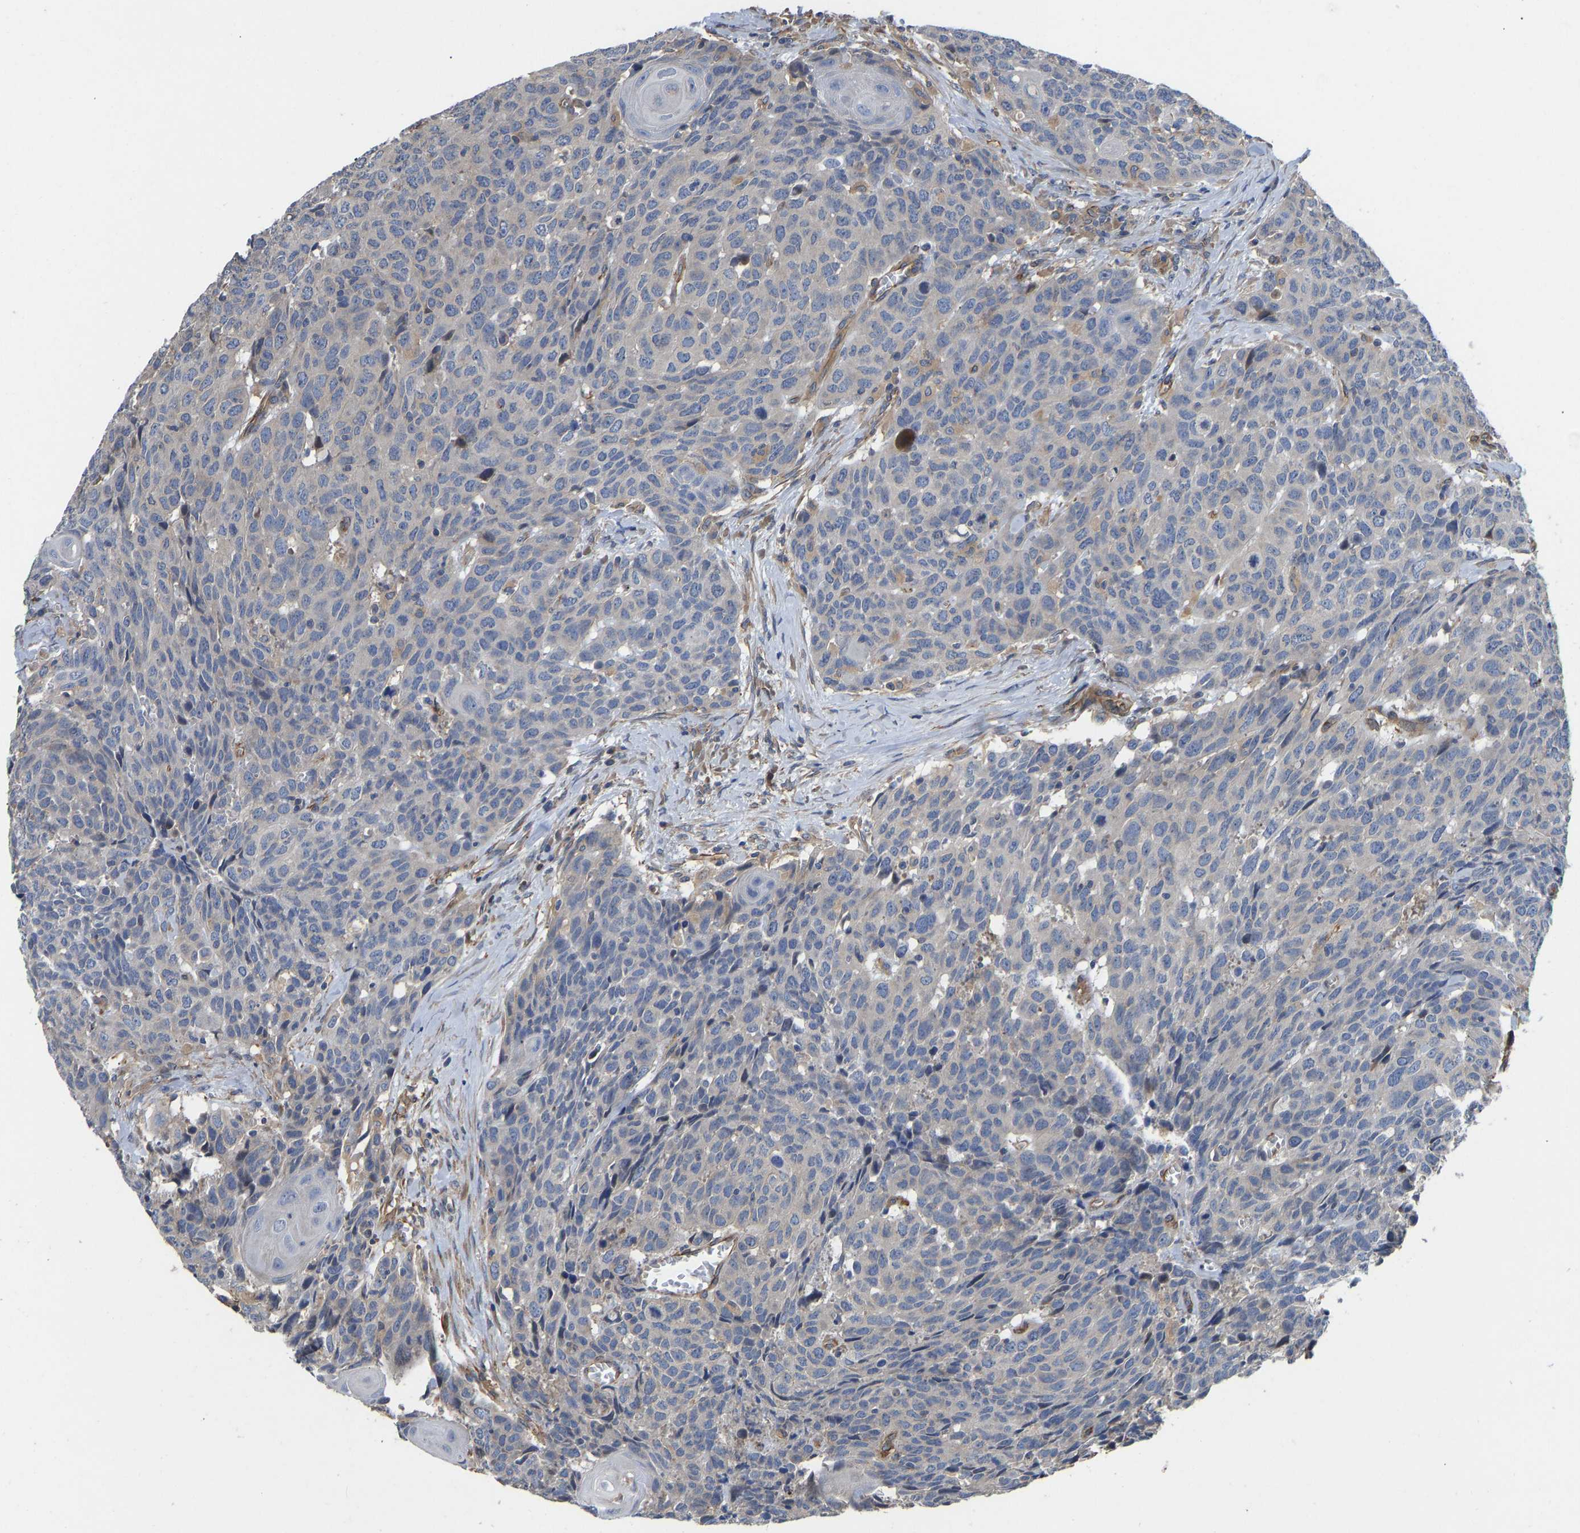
{"staining": {"intensity": "negative", "quantity": "none", "location": "none"}, "tissue": "head and neck cancer", "cell_type": "Tumor cells", "image_type": "cancer", "snomed": [{"axis": "morphology", "description": "Squamous cell carcinoma, NOS"}, {"axis": "topography", "description": "Head-Neck"}], "caption": "Immunohistochemistry photomicrograph of neoplastic tissue: head and neck squamous cell carcinoma stained with DAB (3,3'-diaminobenzidine) displays no significant protein staining in tumor cells.", "gene": "ELMO2", "patient": {"sex": "male", "age": 66}}